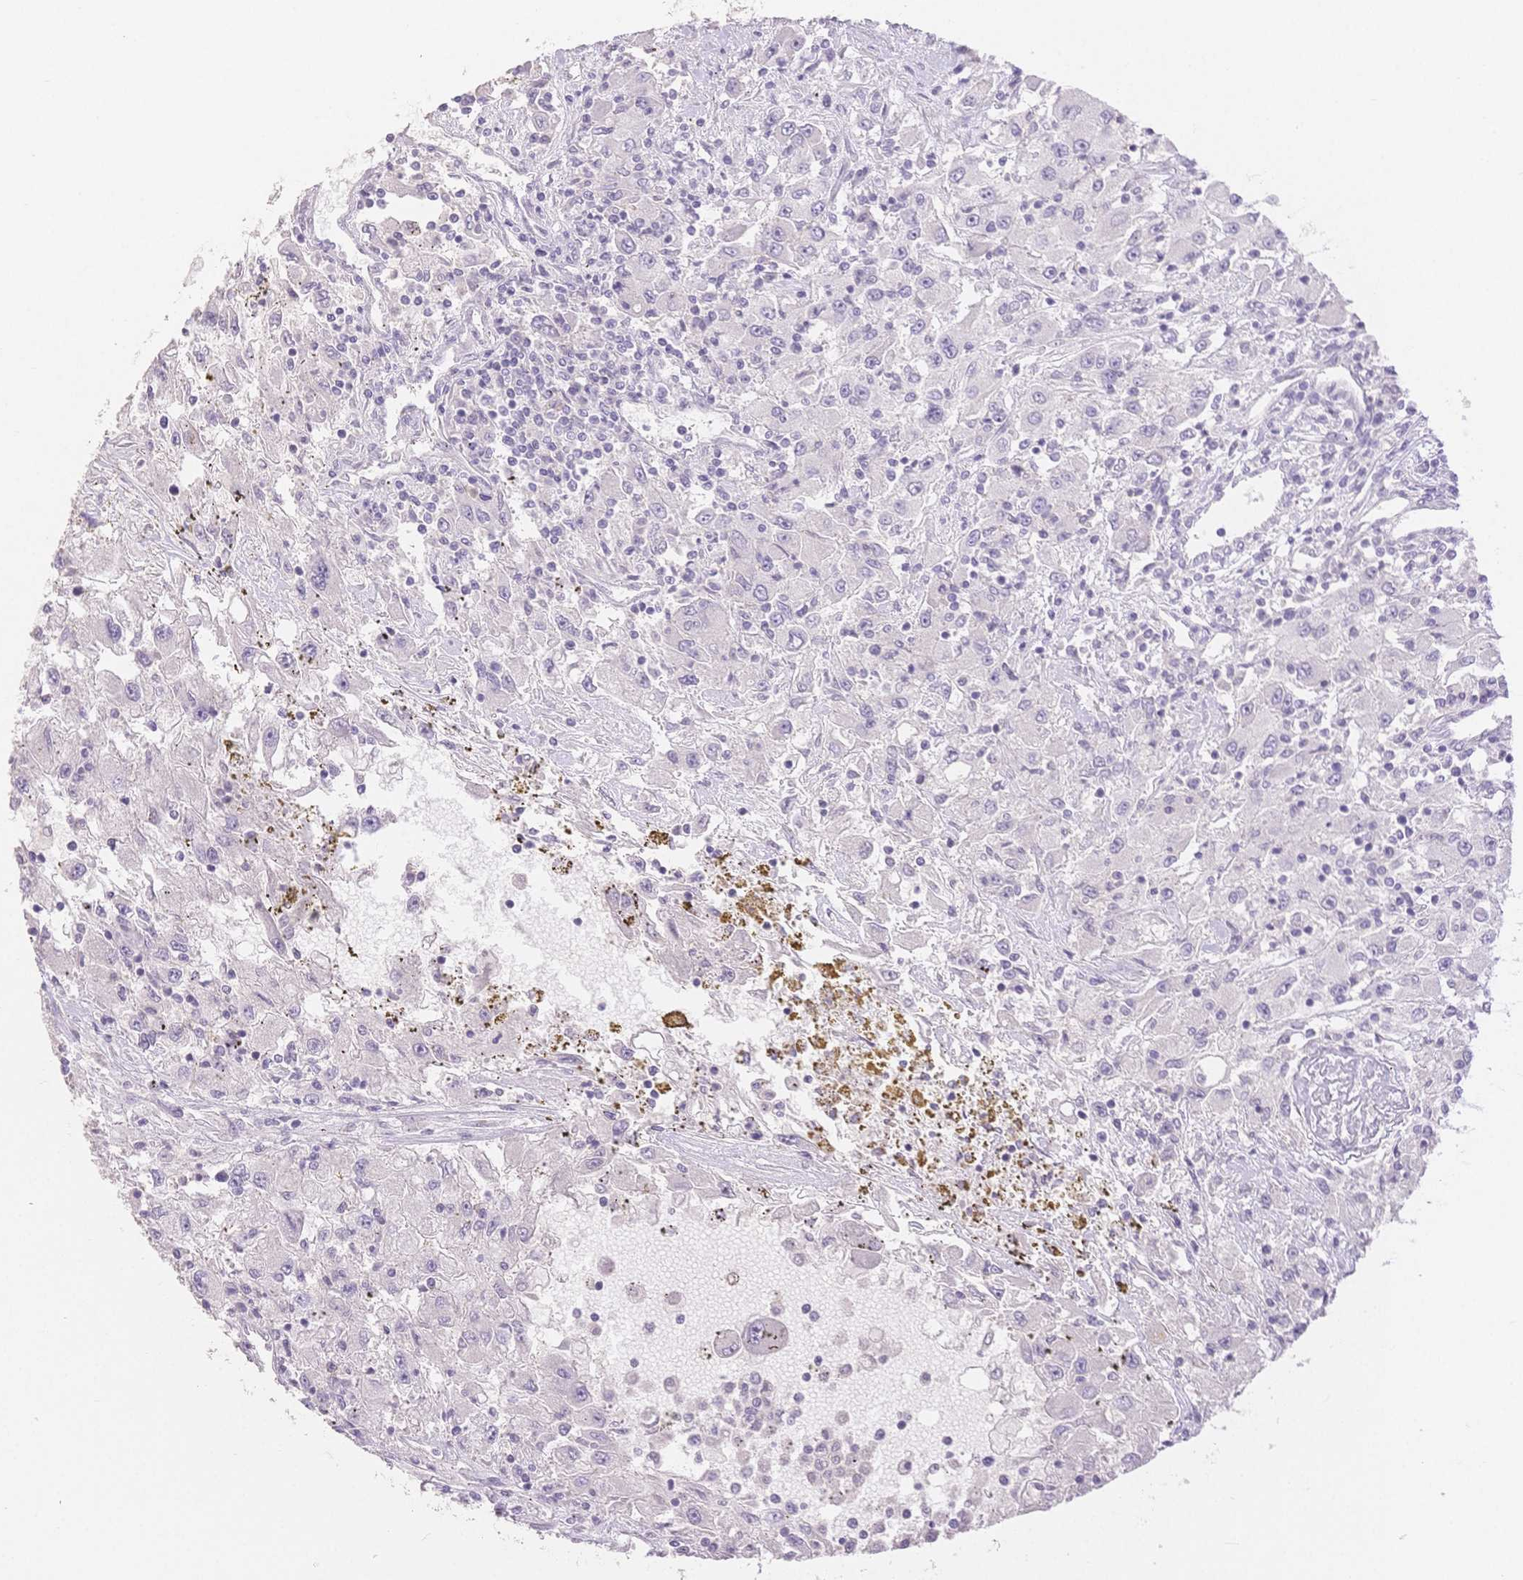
{"staining": {"intensity": "negative", "quantity": "none", "location": "none"}, "tissue": "renal cancer", "cell_type": "Tumor cells", "image_type": "cancer", "snomed": [{"axis": "morphology", "description": "Adenocarcinoma, NOS"}, {"axis": "topography", "description": "Kidney"}], "caption": "Micrograph shows no significant protein expression in tumor cells of adenocarcinoma (renal).", "gene": "SUV39H2", "patient": {"sex": "female", "age": 67}}